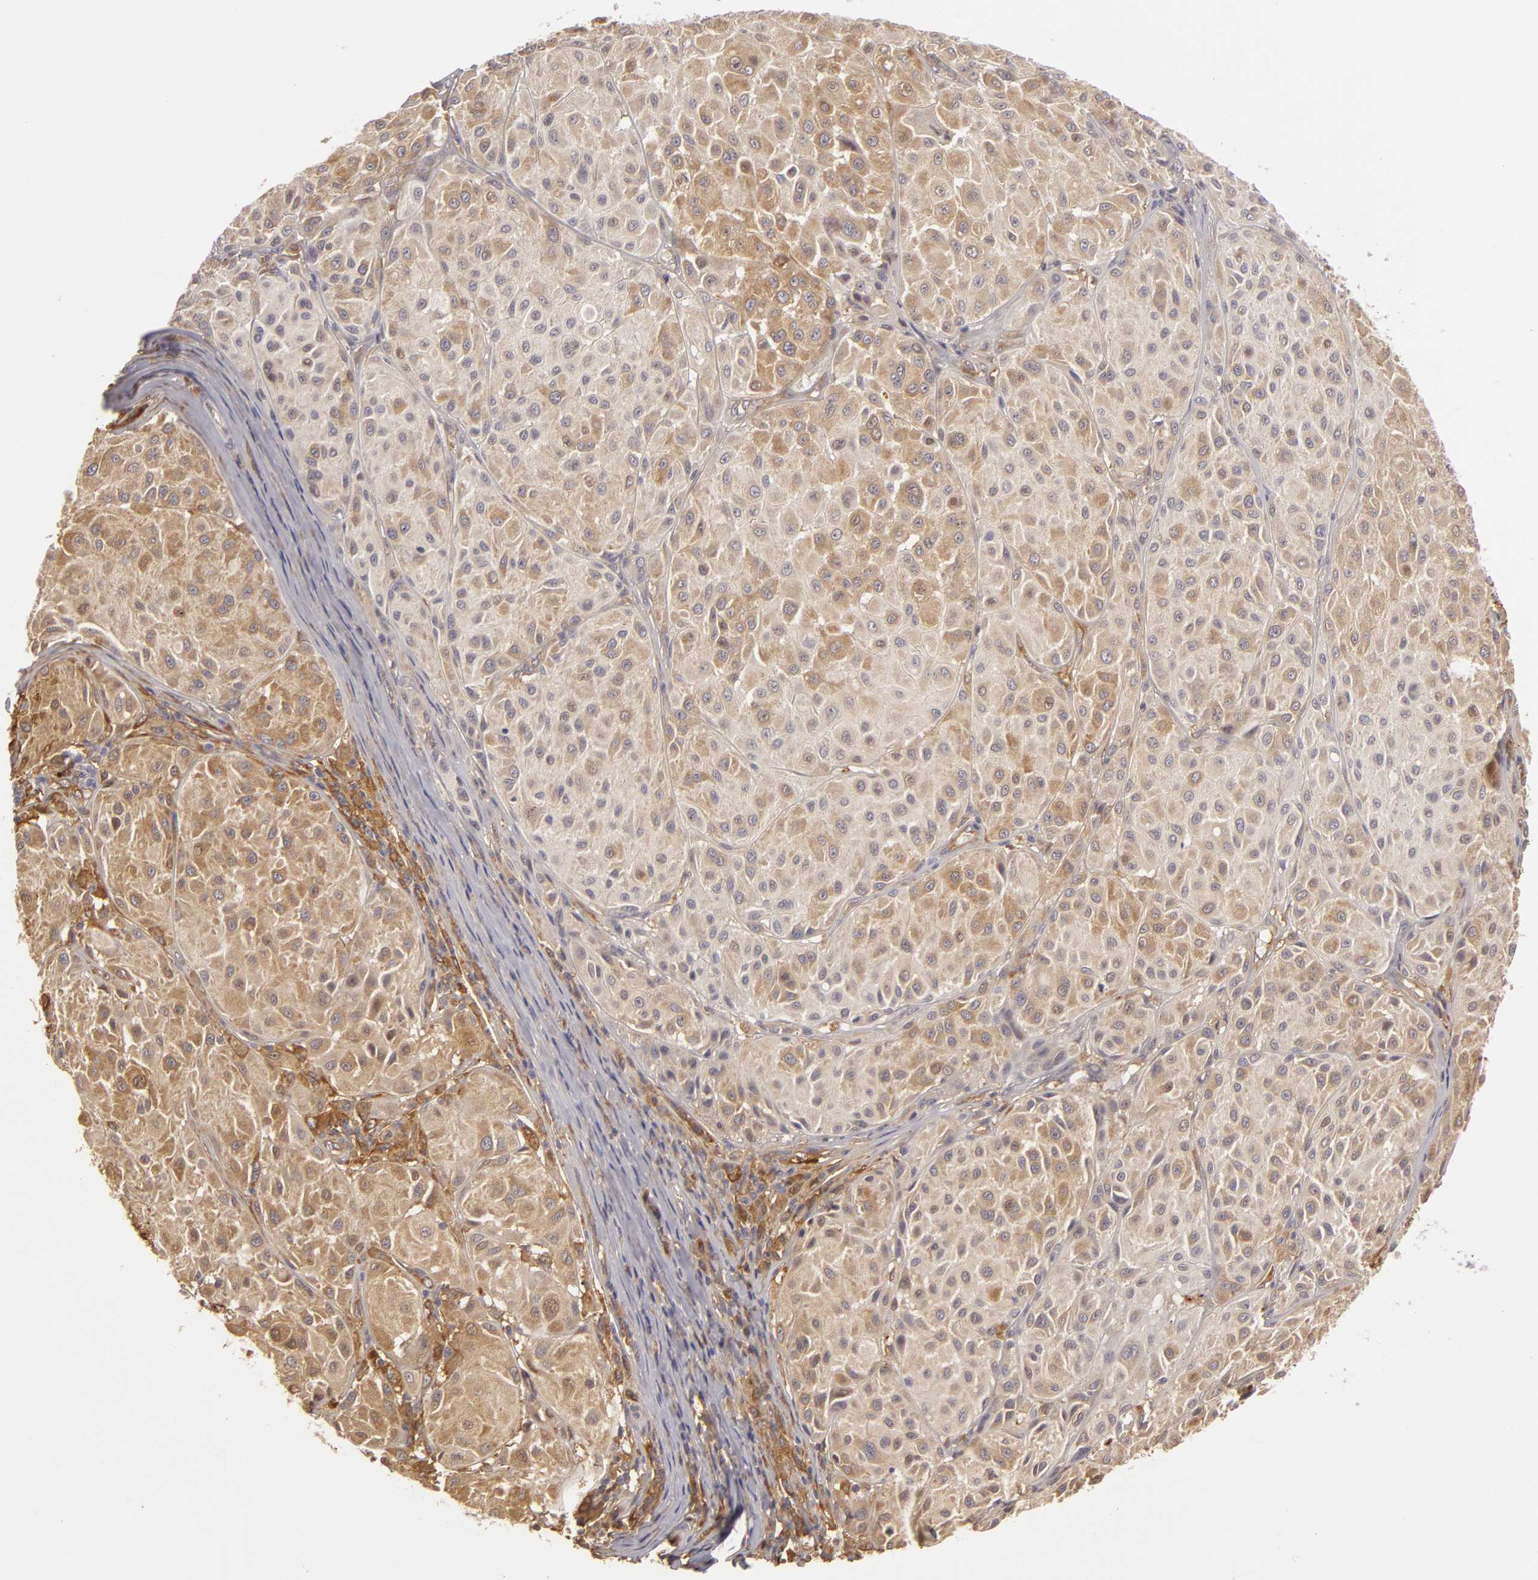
{"staining": {"intensity": "weak", "quantity": ">75%", "location": "cytoplasmic/membranous"}, "tissue": "melanoma", "cell_type": "Tumor cells", "image_type": "cancer", "snomed": [{"axis": "morphology", "description": "Malignant melanoma, NOS"}, {"axis": "topography", "description": "Skin"}], "caption": "Immunohistochemical staining of human melanoma shows low levels of weak cytoplasmic/membranous positivity in about >75% of tumor cells.", "gene": "ZNF229", "patient": {"sex": "male", "age": 36}}